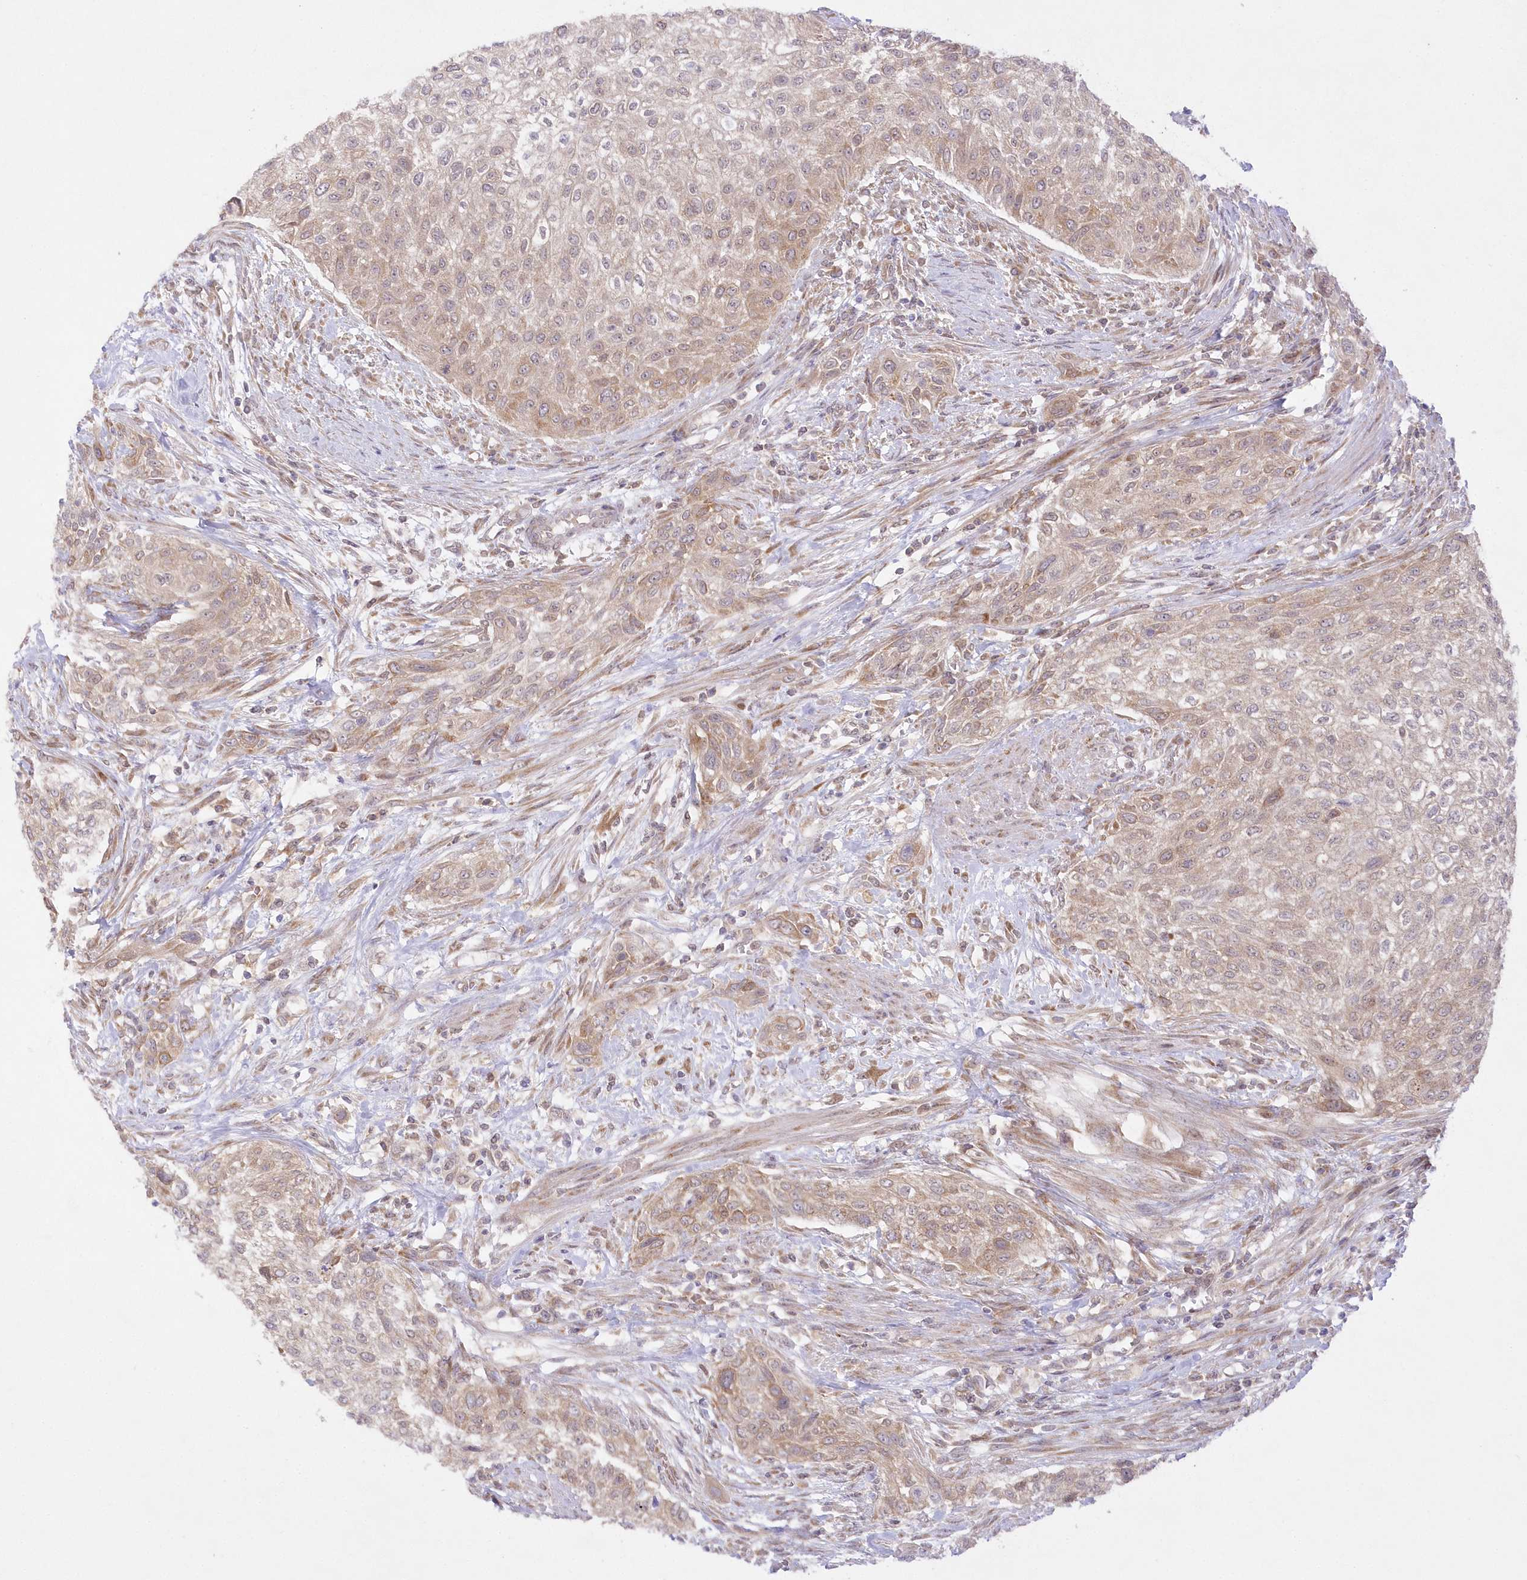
{"staining": {"intensity": "weak", "quantity": ">75%", "location": "cytoplasmic/membranous"}, "tissue": "urothelial cancer", "cell_type": "Tumor cells", "image_type": "cancer", "snomed": [{"axis": "morphology", "description": "Urothelial carcinoma, High grade"}, {"axis": "topography", "description": "Urinary bladder"}], "caption": "High-grade urothelial carcinoma tissue shows weak cytoplasmic/membranous positivity in approximately >75% of tumor cells, visualized by immunohistochemistry.", "gene": "RNPEP", "patient": {"sex": "male", "age": 35}}